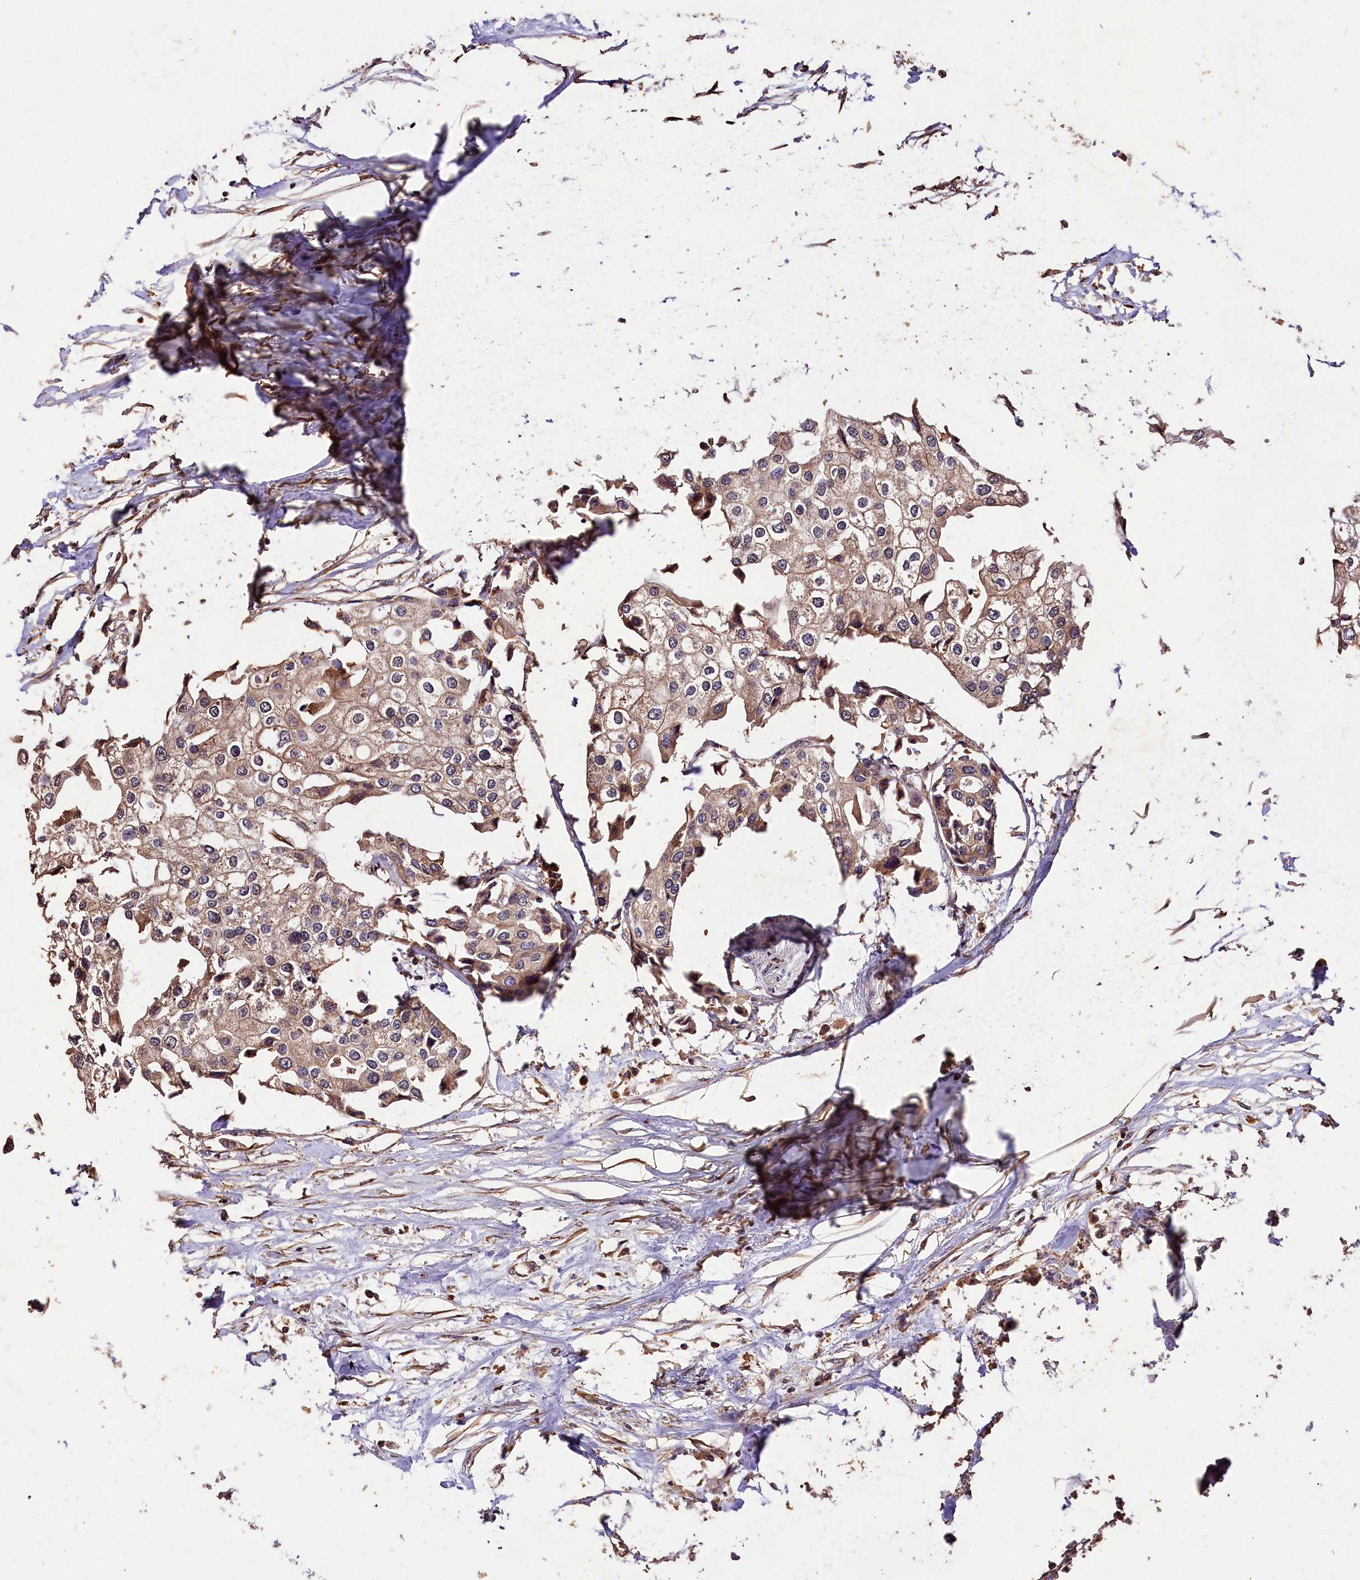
{"staining": {"intensity": "weak", "quantity": "25%-75%", "location": "cytoplasmic/membranous"}, "tissue": "urothelial cancer", "cell_type": "Tumor cells", "image_type": "cancer", "snomed": [{"axis": "morphology", "description": "Urothelial carcinoma, High grade"}, {"axis": "topography", "description": "Urinary bladder"}], "caption": "Urothelial cancer stained with immunohistochemistry (IHC) shows weak cytoplasmic/membranous staining in about 25%-75% of tumor cells. (DAB = brown stain, brightfield microscopy at high magnification).", "gene": "KPTN", "patient": {"sex": "male", "age": 64}}